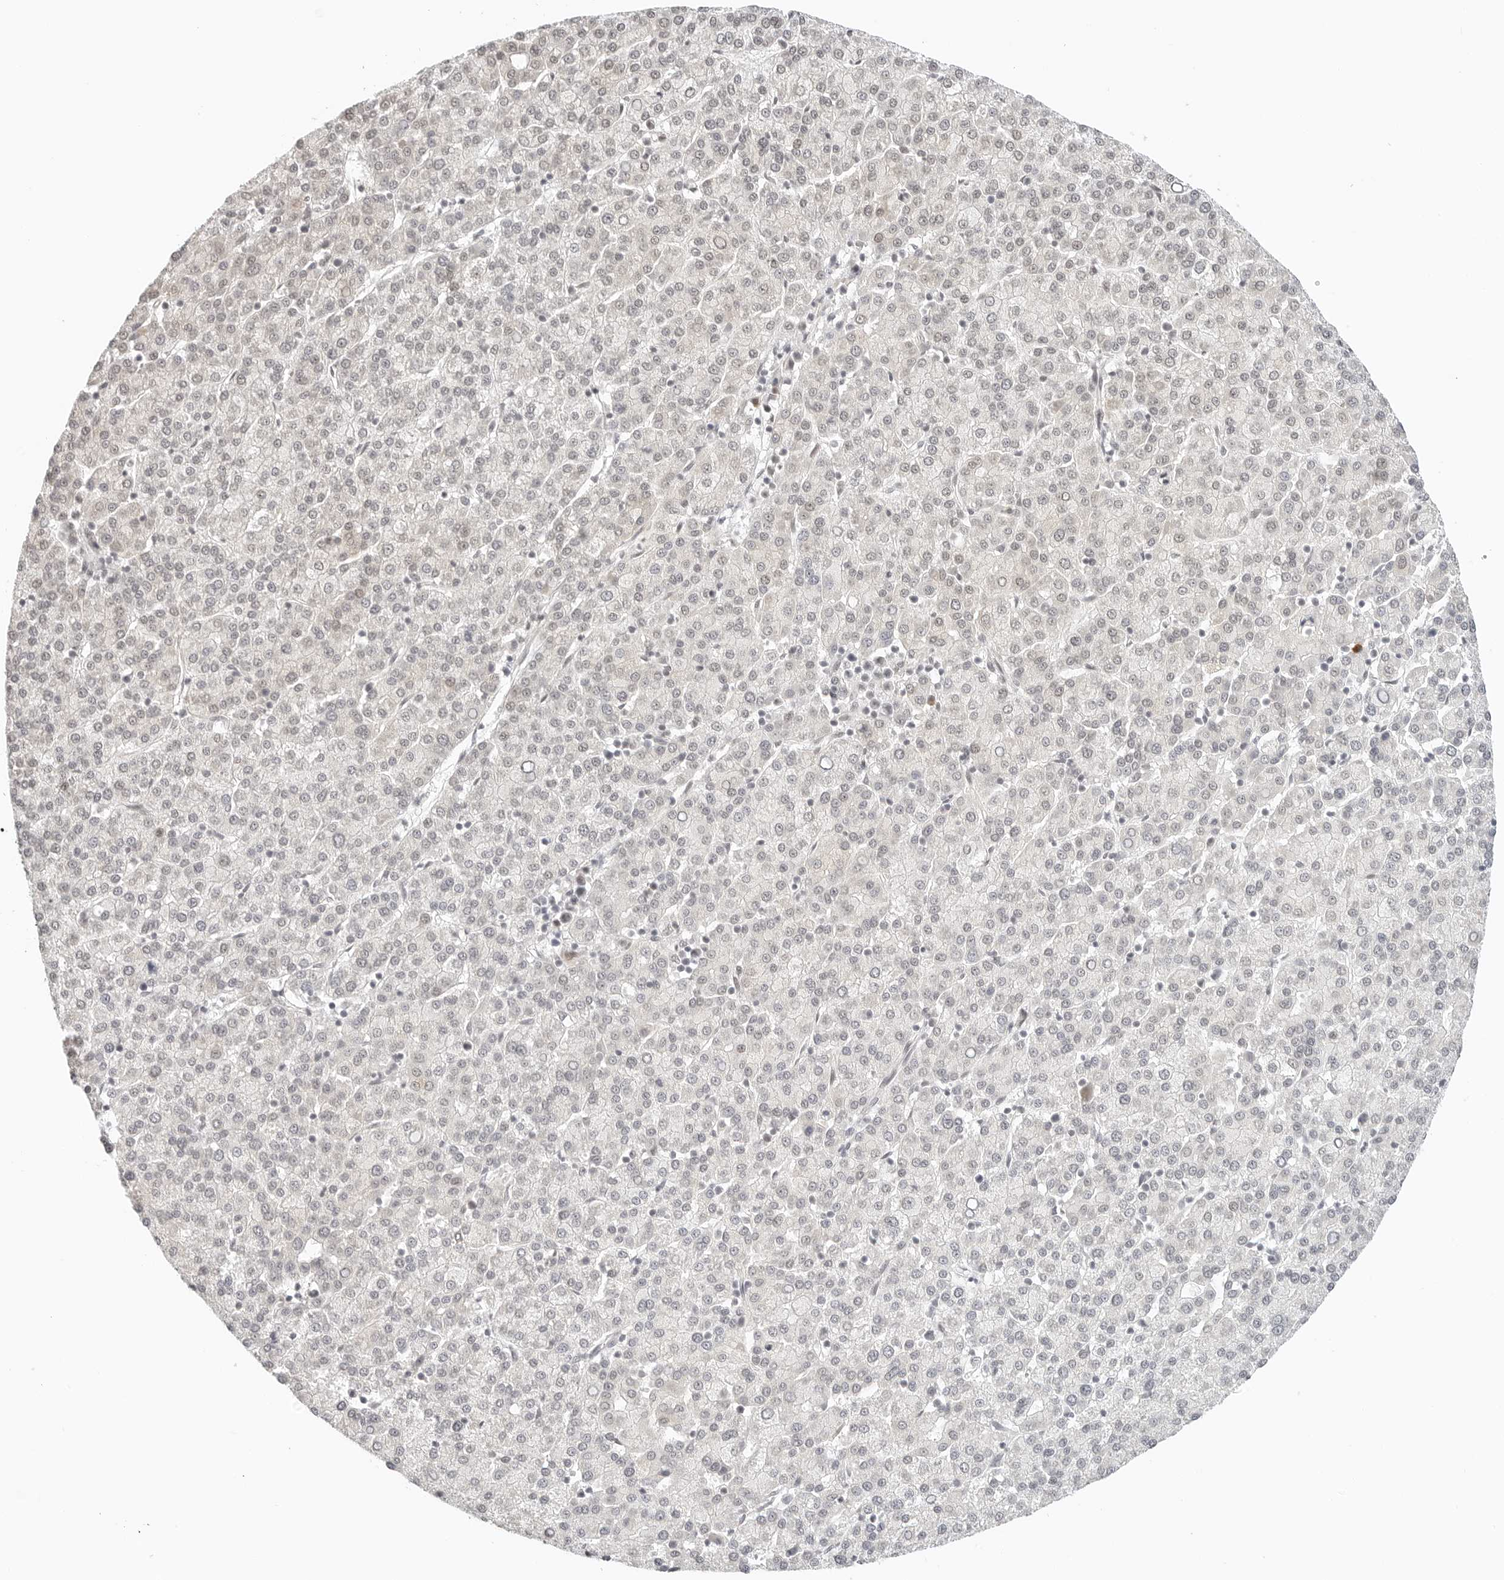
{"staining": {"intensity": "weak", "quantity": "<25%", "location": "nuclear"}, "tissue": "liver cancer", "cell_type": "Tumor cells", "image_type": "cancer", "snomed": [{"axis": "morphology", "description": "Carcinoma, Hepatocellular, NOS"}, {"axis": "topography", "description": "Liver"}], "caption": "This is a micrograph of IHC staining of liver cancer, which shows no positivity in tumor cells.", "gene": "NEO1", "patient": {"sex": "female", "age": 58}}